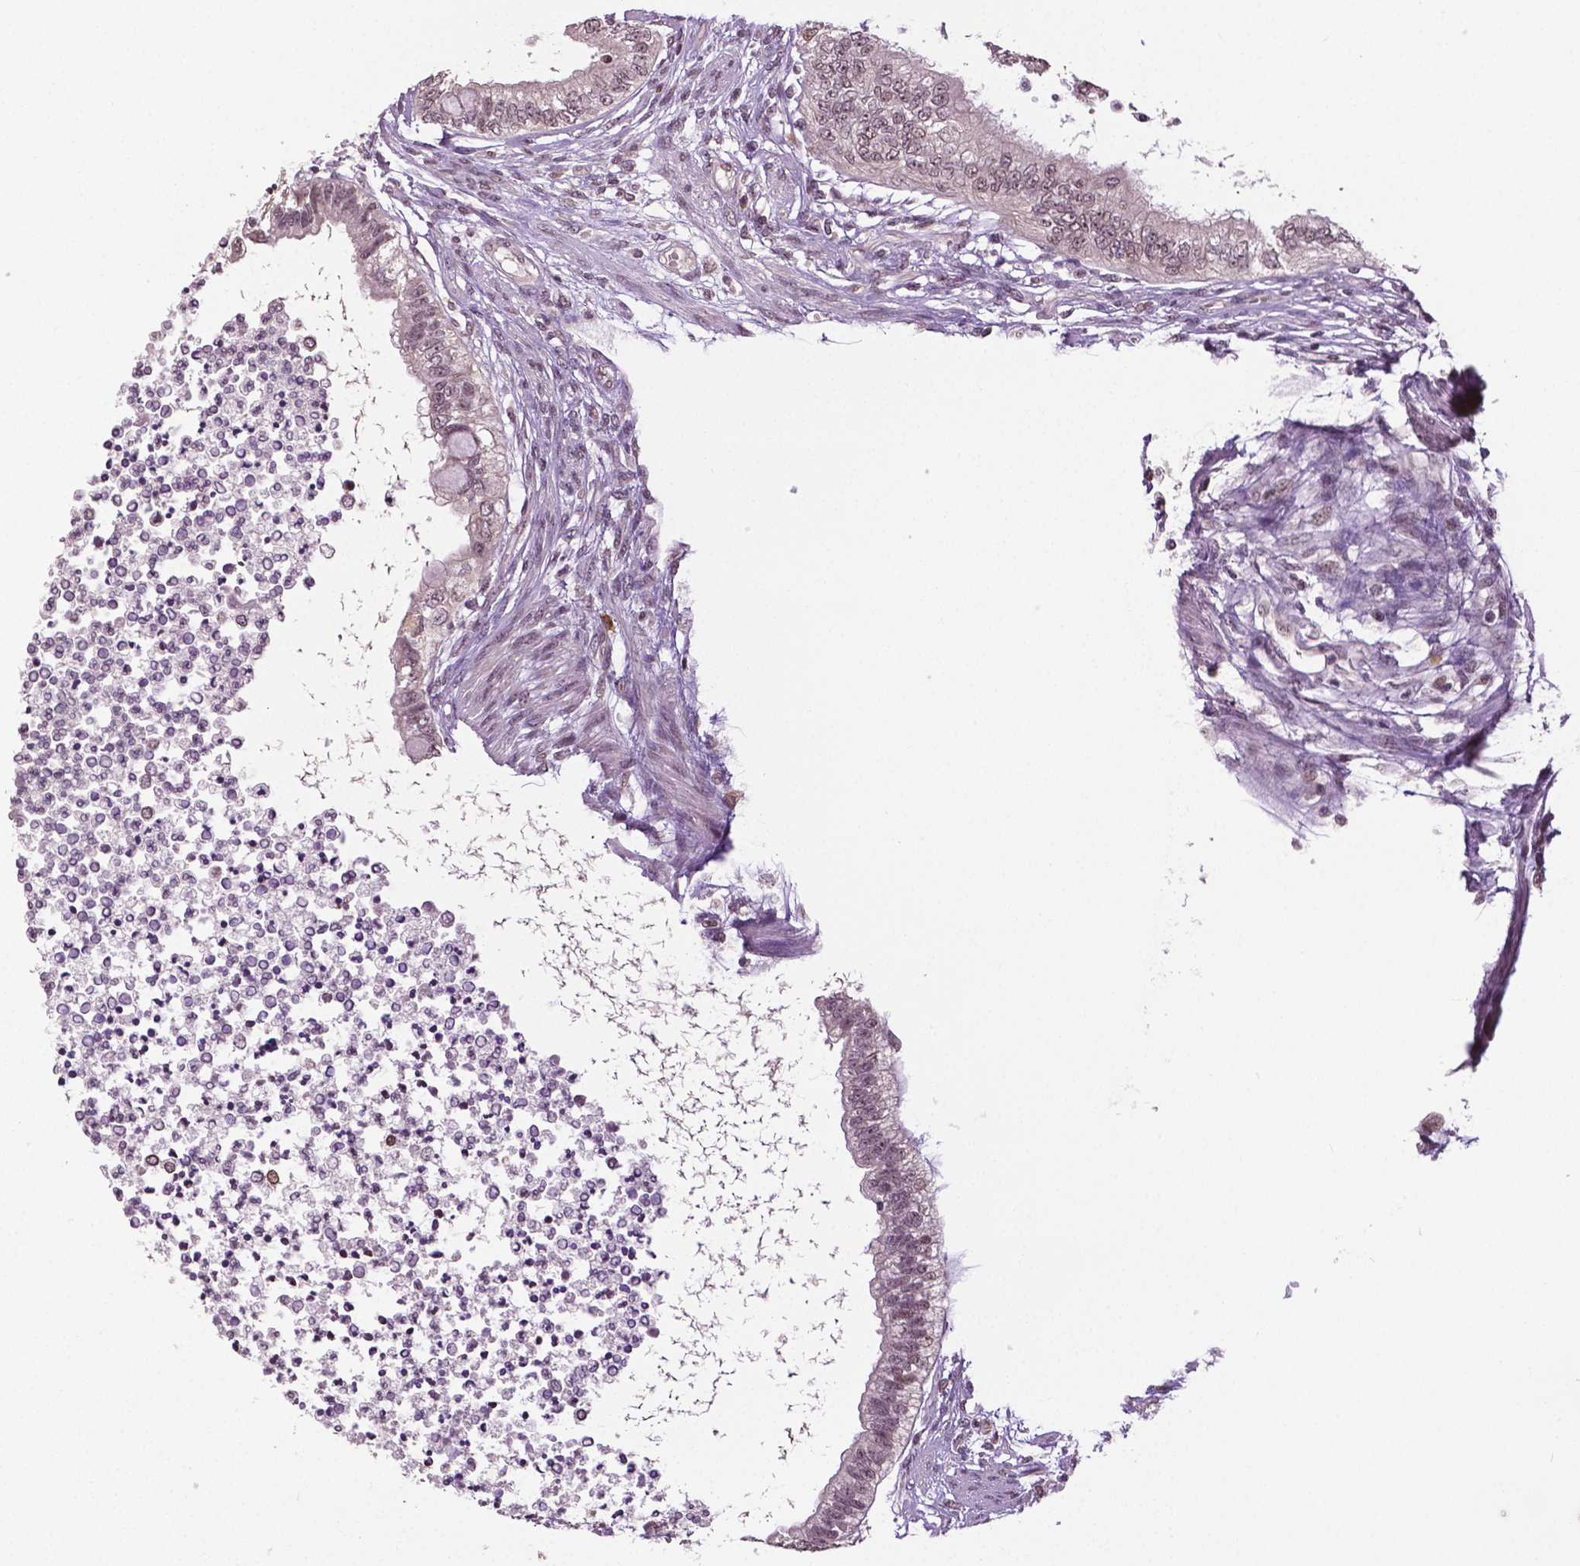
{"staining": {"intensity": "weak", "quantity": "25%-75%", "location": "cytoplasmic/membranous,nuclear"}, "tissue": "testis cancer", "cell_type": "Tumor cells", "image_type": "cancer", "snomed": [{"axis": "morphology", "description": "Carcinoma, Embryonal, NOS"}, {"axis": "topography", "description": "Testis"}], "caption": "Tumor cells demonstrate weak cytoplasmic/membranous and nuclear expression in about 25%-75% of cells in testis cancer. (DAB IHC with brightfield microscopy, high magnification).", "gene": "DLX5", "patient": {"sex": "male", "age": 26}}